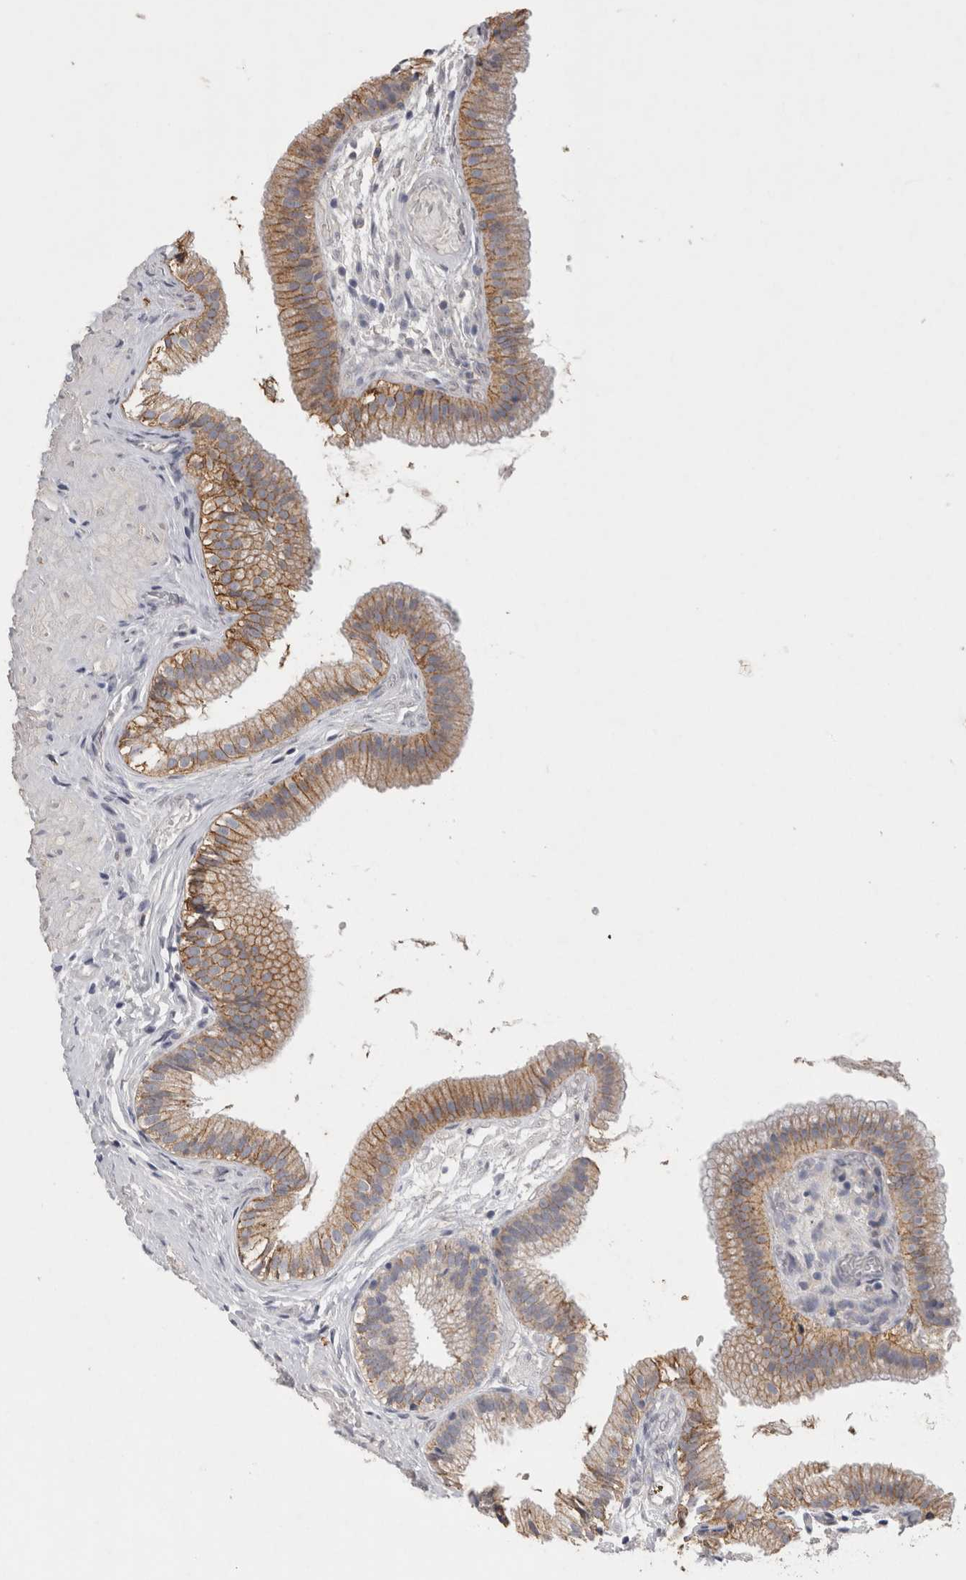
{"staining": {"intensity": "moderate", "quantity": ">75%", "location": "cytoplasmic/membranous"}, "tissue": "gallbladder", "cell_type": "Glandular cells", "image_type": "normal", "snomed": [{"axis": "morphology", "description": "Normal tissue, NOS"}, {"axis": "topography", "description": "Gallbladder"}], "caption": "An immunohistochemistry (IHC) photomicrograph of benign tissue is shown. Protein staining in brown highlights moderate cytoplasmic/membranous positivity in gallbladder within glandular cells. Nuclei are stained in blue.", "gene": "CNTFR", "patient": {"sex": "female", "age": 26}}